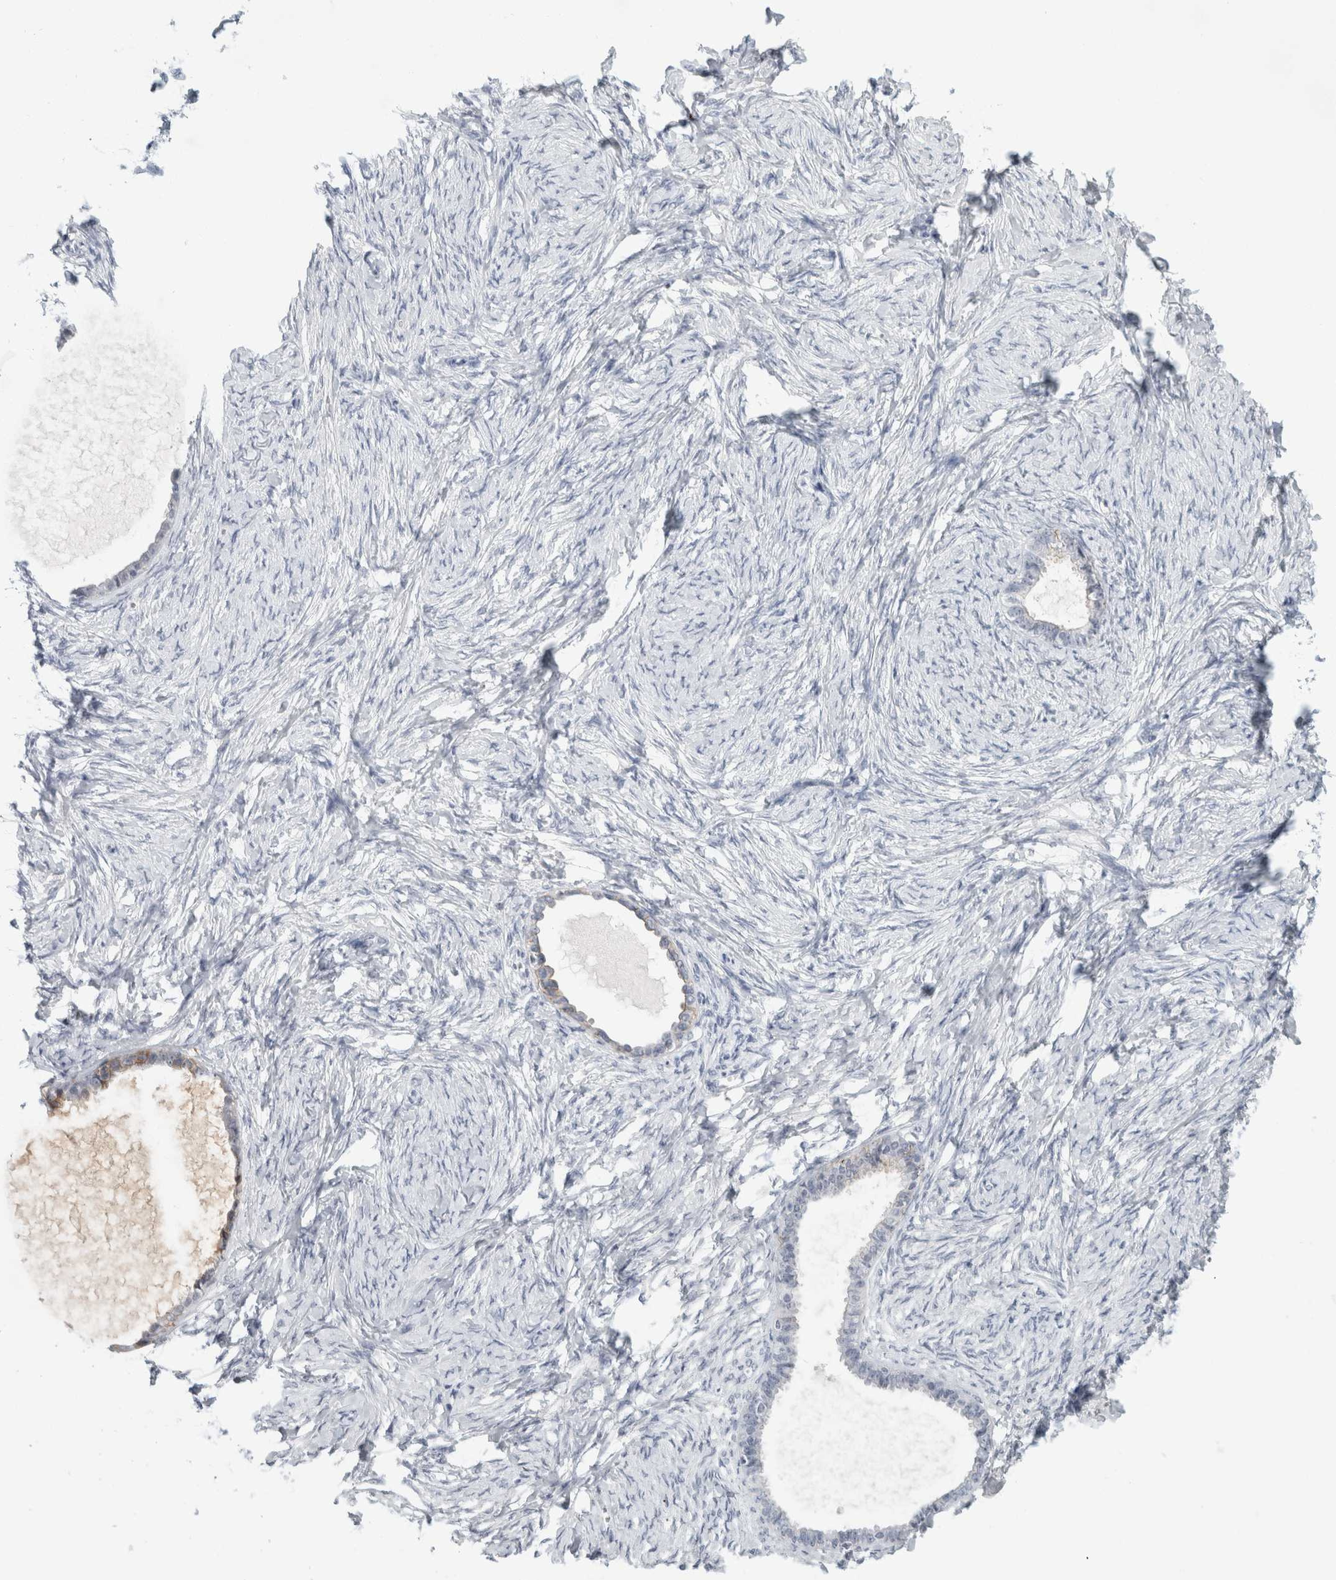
{"staining": {"intensity": "negative", "quantity": "none", "location": "none"}, "tissue": "ovarian cancer", "cell_type": "Tumor cells", "image_type": "cancer", "snomed": [{"axis": "morphology", "description": "Cystadenocarcinoma, serous, NOS"}, {"axis": "topography", "description": "Ovary"}], "caption": "This is an immunohistochemistry (IHC) photomicrograph of human ovarian serous cystadenocarcinoma. There is no staining in tumor cells.", "gene": "NIPA1", "patient": {"sex": "female", "age": 79}}